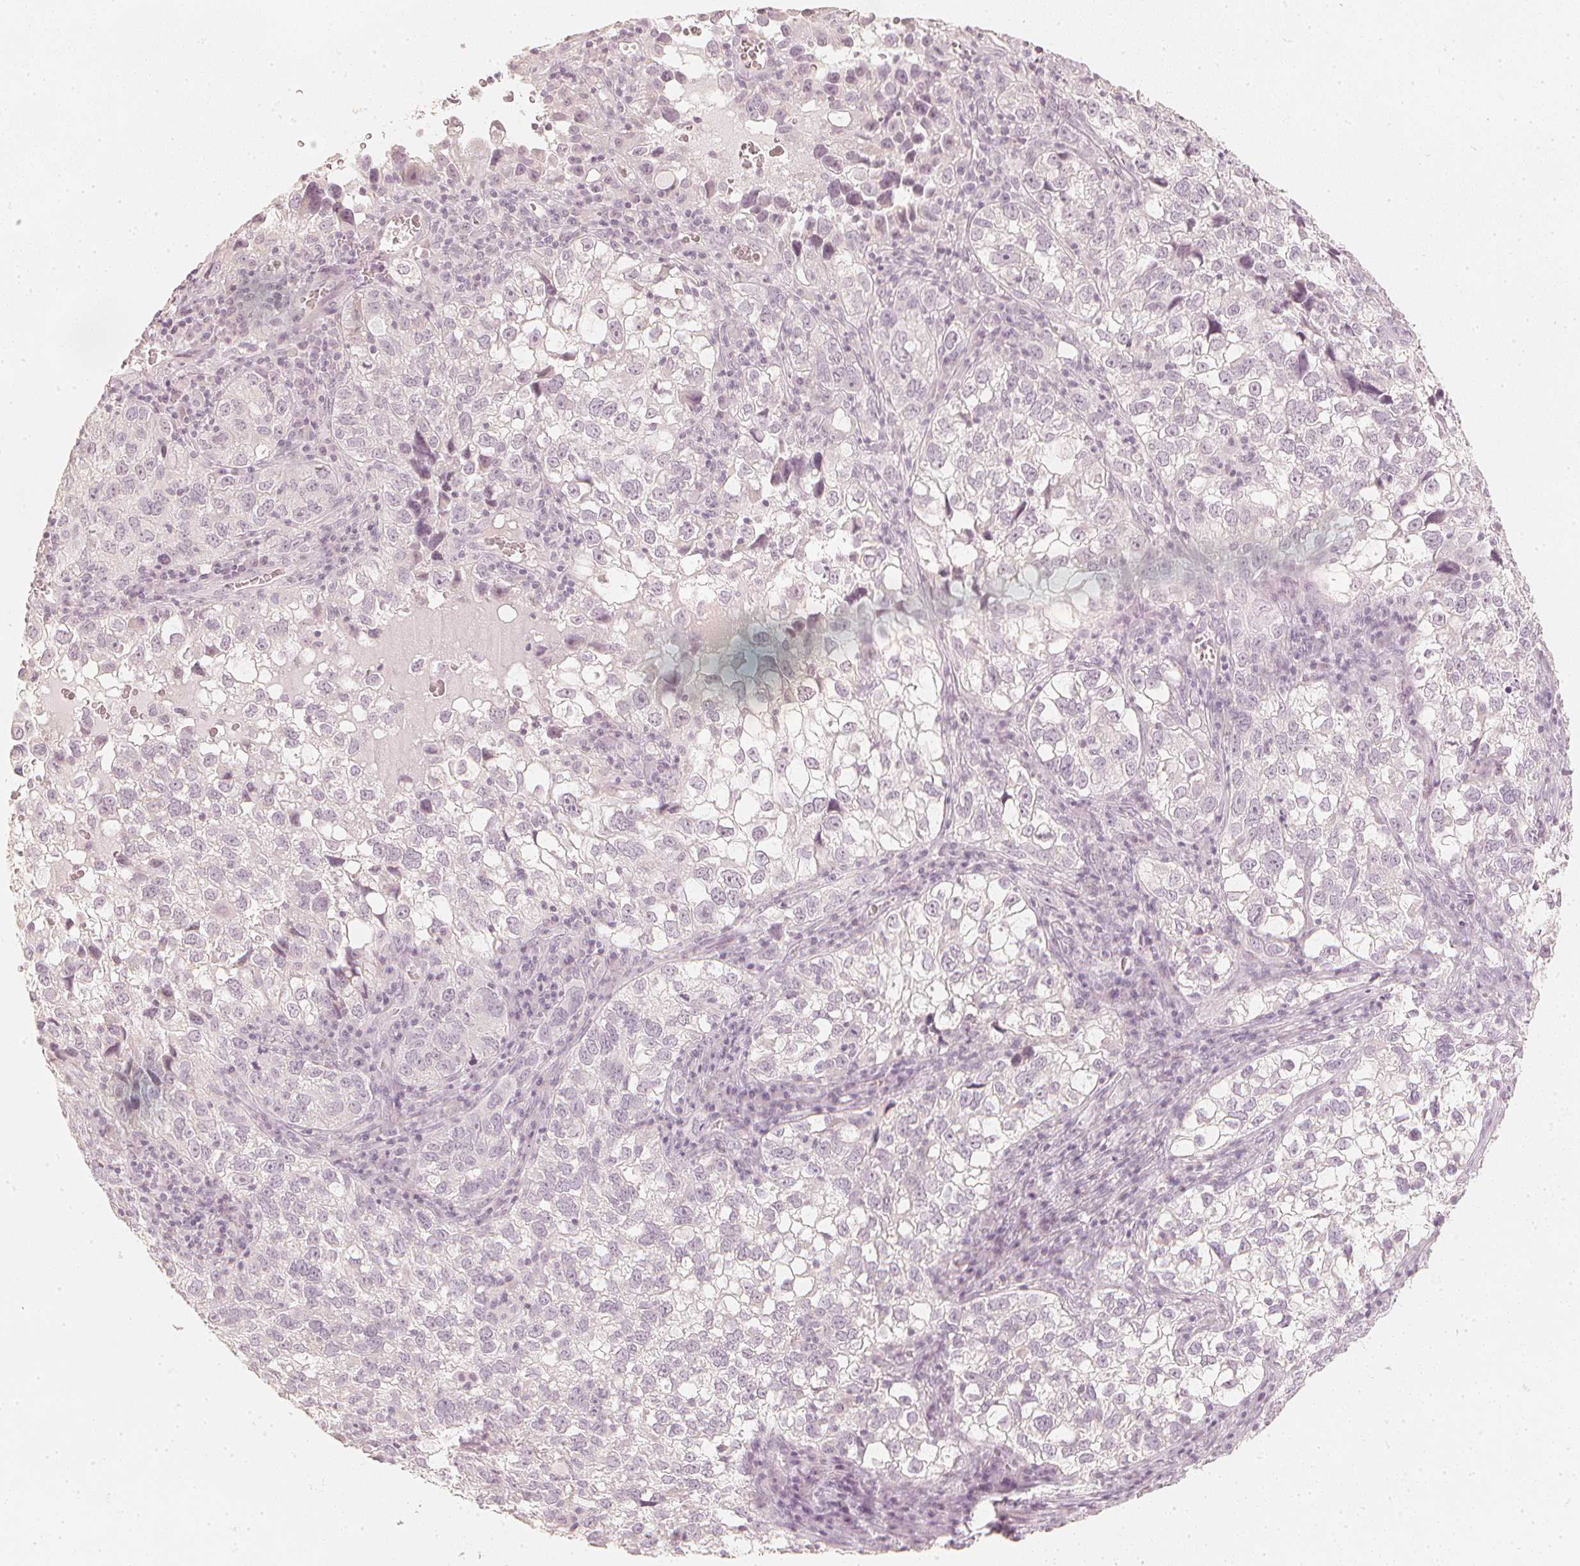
{"staining": {"intensity": "negative", "quantity": "none", "location": "none"}, "tissue": "cervical cancer", "cell_type": "Tumor cells", "image_type": "cancer", "snomed": [{"axis": "morphology", "description": "Squamous cell carcinoma, NOS"}, {"axis": "topography", "description": "Cervix"}], "caption": "Tumor cells are negative for brown protein staining in cervical cancer.", "gene": "CALB1", "patient": {"sex": "female", "age": 55}}